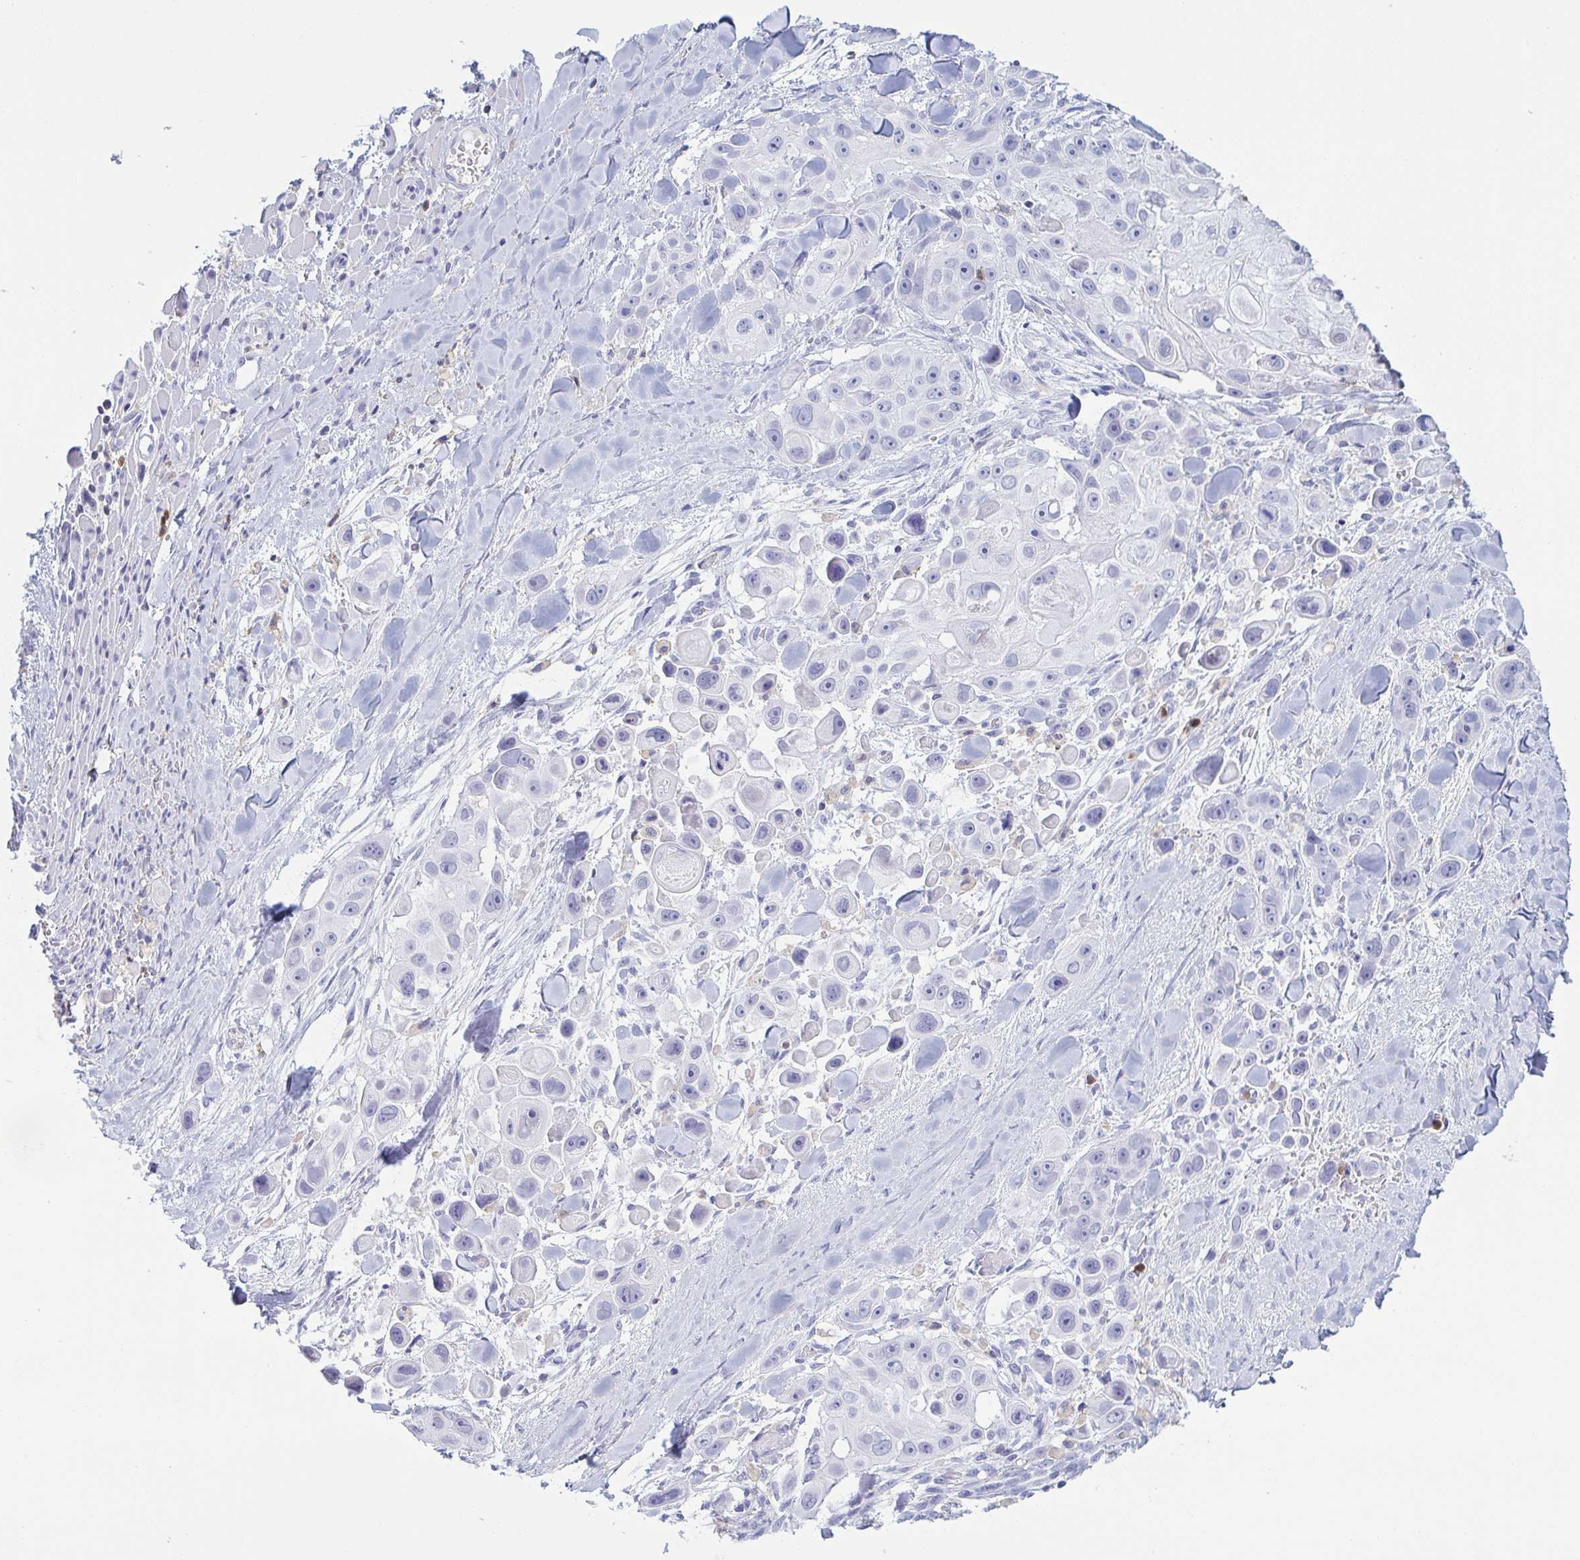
{"staining": {"intensity": "negative", "quantity": "none", "location": "none"}, "tissue": "skin cancer", "cell_type": "Tumor cells", "image_type": "cancer", "snomed": [{"axis": "morphology", "description": "Squamous cell carcinoma, NOS"}, {"axis": "topography", "description": "Skin"}], "caption": "Human skin cancer (squamous cell carcinoma) stained for a protein using immunohistochemistry demonstrates no expression in tumor cells.", "gene": "MYO1F", "patient": {"sex": "male", "age": 67}}